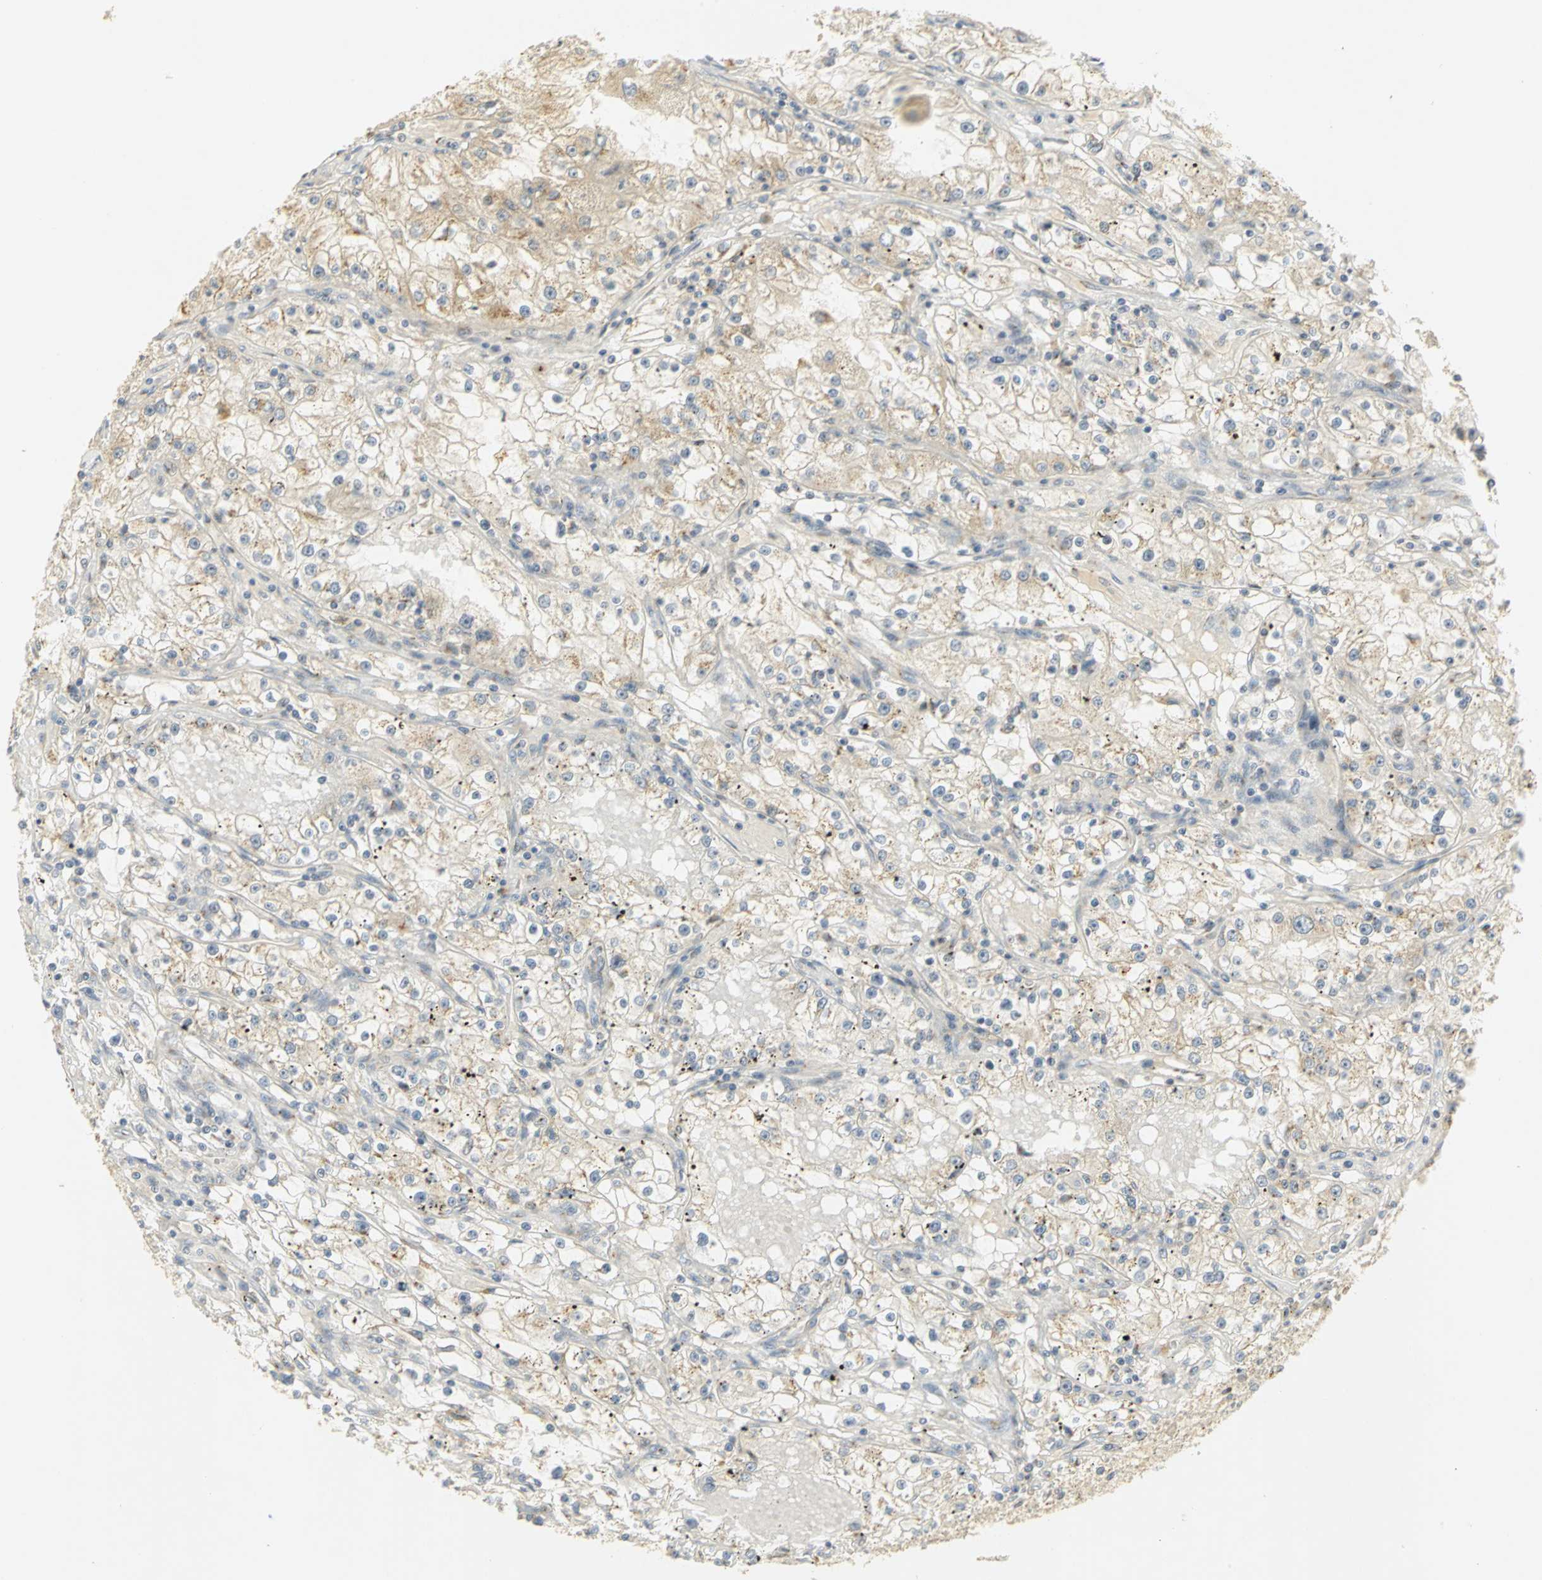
{"staining": {"intensity": "weak", "quantity": "25%-75%", "location": "cytoplasmic/membranous"}, "tissue": "renal cancer", "cell_type": "Tumor cells", "image_type": "cancer", "snomed": [{"axis": "morphology", "description": "Adenocarcinoma, NOS"}, {"axis": "topography", "description": "Kidney"}], "caption": "An immunohistochemistry (IHC) micrograph of neoplastic tissue is shown. Protein staining in brown shows weak cytoplasmic/membranous positivity in adenocarcinoma (renal) within tumor cells. (Stains: DAB in brown, nuclei in blue, Microscopy: brightfield microscopy at high magnification).", "gene": "TM9SF2", "patient": {"sex": "male", "age": 56}}